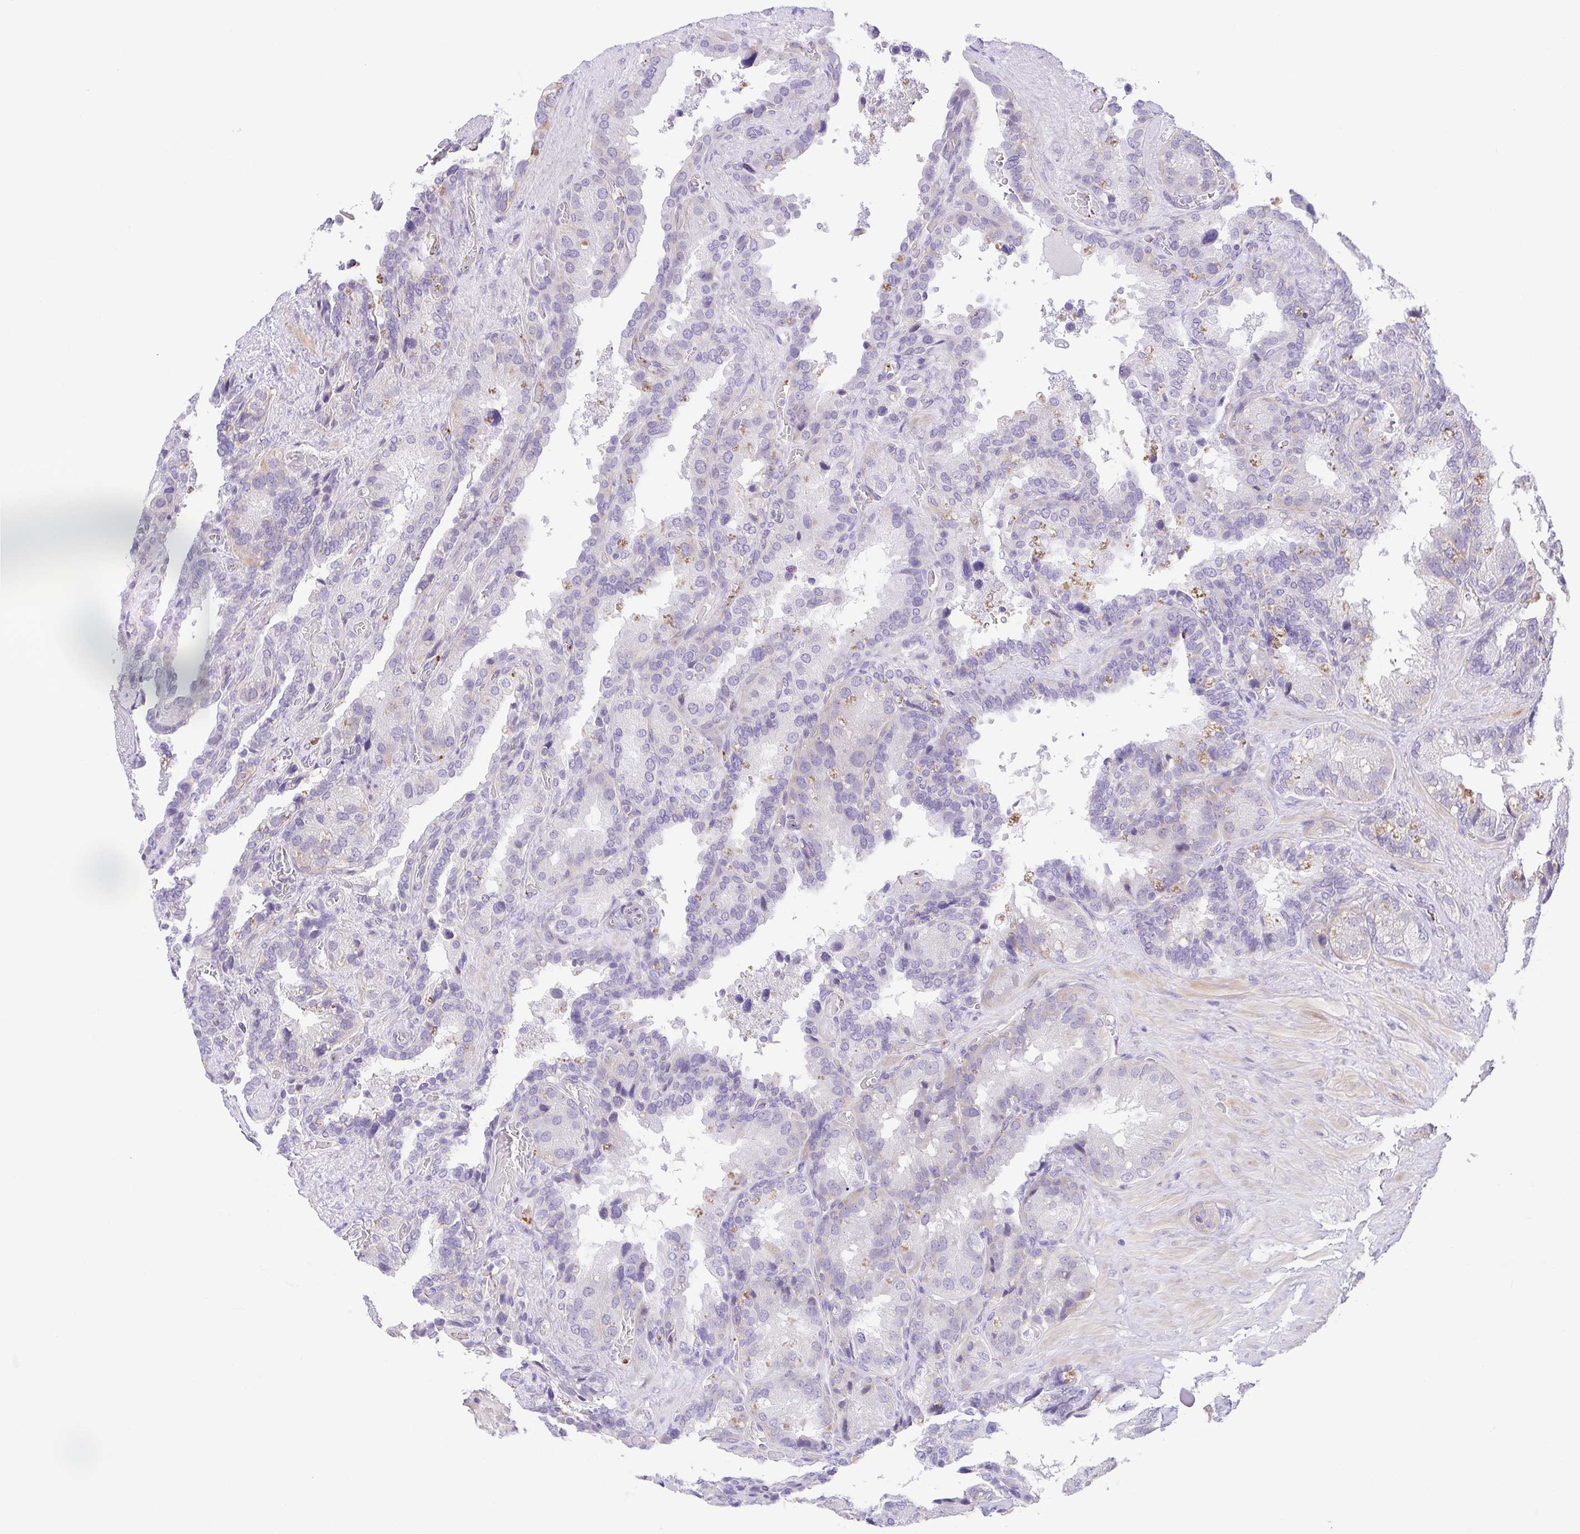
{"staining": {"intensity": "negative", "quantity": "none", "location": "none"}, "tissue": "seminal vesicle", "cell_type": "Glandular cells", "image_type": "normal", "snomed": [{"axis": "morphology", "description": "Normal tissue, NOS"}, {"axis": "topography", "description": "Seminal veicle"}], "caption": "Immunohistochemical staining of normal human seminal vesicle exhibits no significant staining in glandular cells. (DAB (3,3'-diaminobenzidine) IHC, high magnification).", "gene": "PRR14L", "patient": {"sex": "male", "age": 60}}